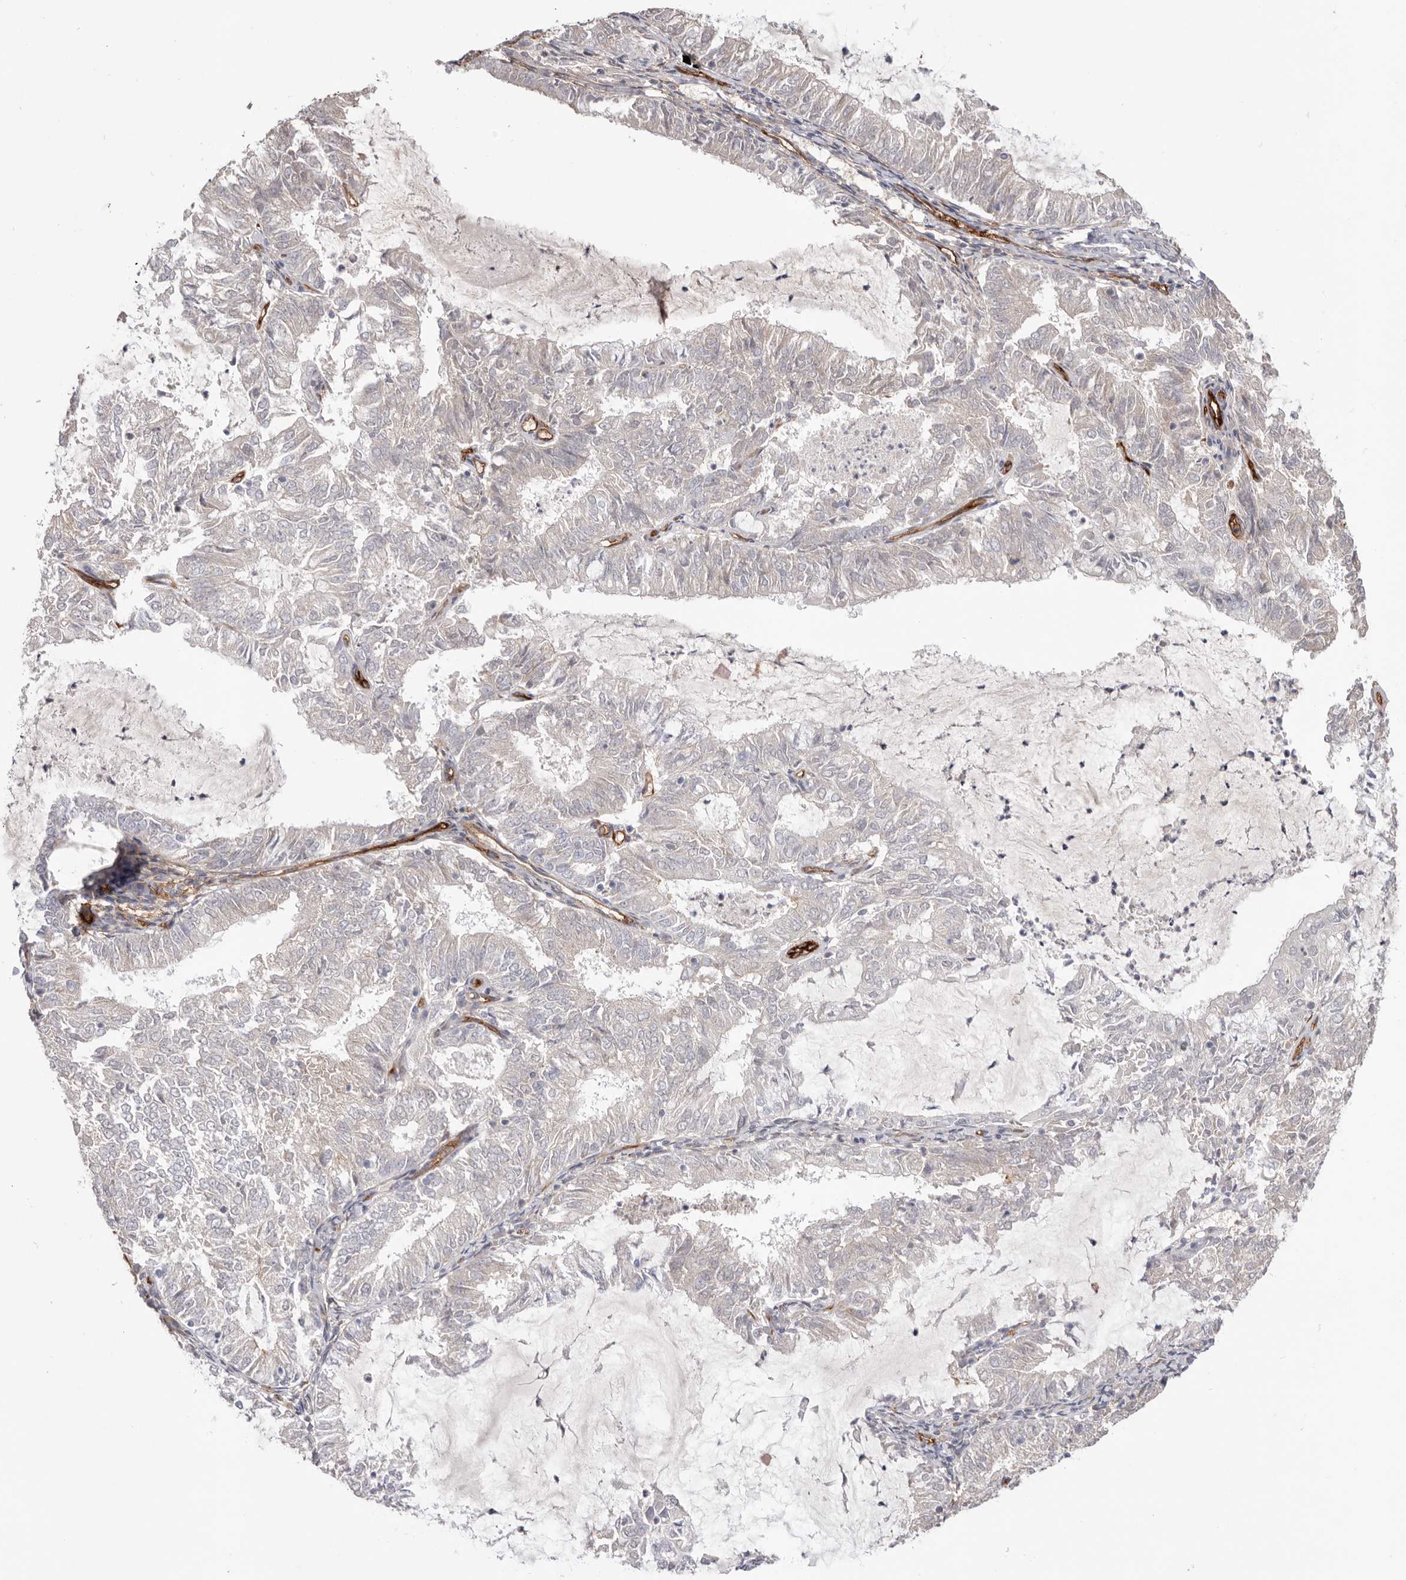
{"staining": {"intensity": "negative", "quantity": "none", "location": "none"}, "tissue": "endometrial cancer", "cell_type": "Tumor cells", "image_type": "cancer", "snomed": [{"axis": "morphology", "description": "Adenocarcinoma, NOS"}, {"axis": "topography", "description": "Endometrium"}], "caption": "Immunohistochemistry (IHC) of human endometrial cancer reveals no staining in tumor cells.", "gene": "LRRC66", "patient": {"sex": "female", "age": 57}}